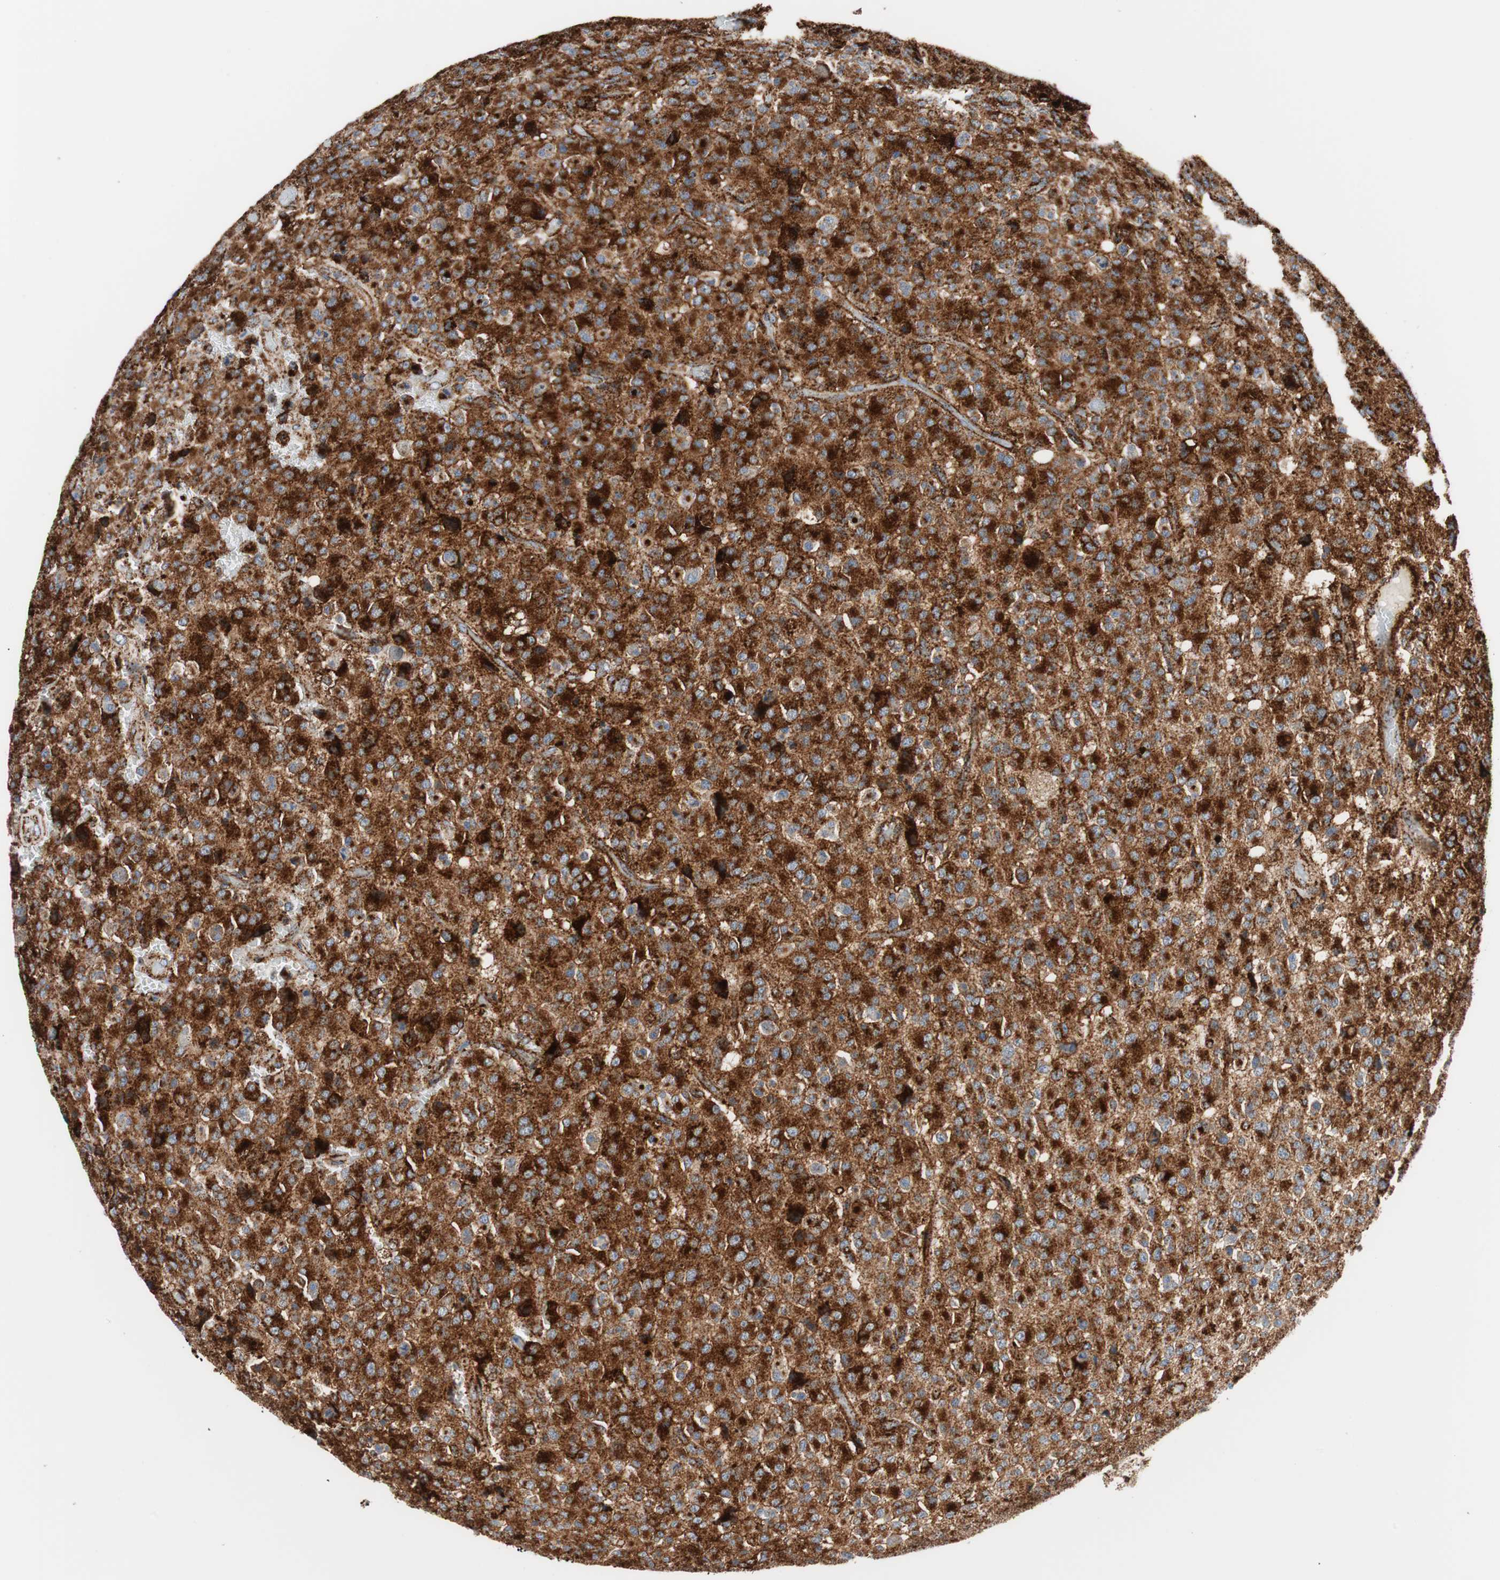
{"staining": {"intensity": "strong", "quantity": ">75%", "location": "cytoplasmic/membranous"}, "tissue": "glioma", "cell_type": "Tumor cells", "image_type": "cancer", "snomed": [{"axis": "morphology", "description": "Glioma, malignant, High grade"}, {"axis": "topography", "description": "pancreas cauda"}], "caption": "IHC micrograph of glioma stained for a protein (brown), which shows high levels of strong cytoplasmic/membranous expression in approximately >75% of tumor cells.", "gene": "LAMP1", "patient": {"sex": "male", "age": 60}}